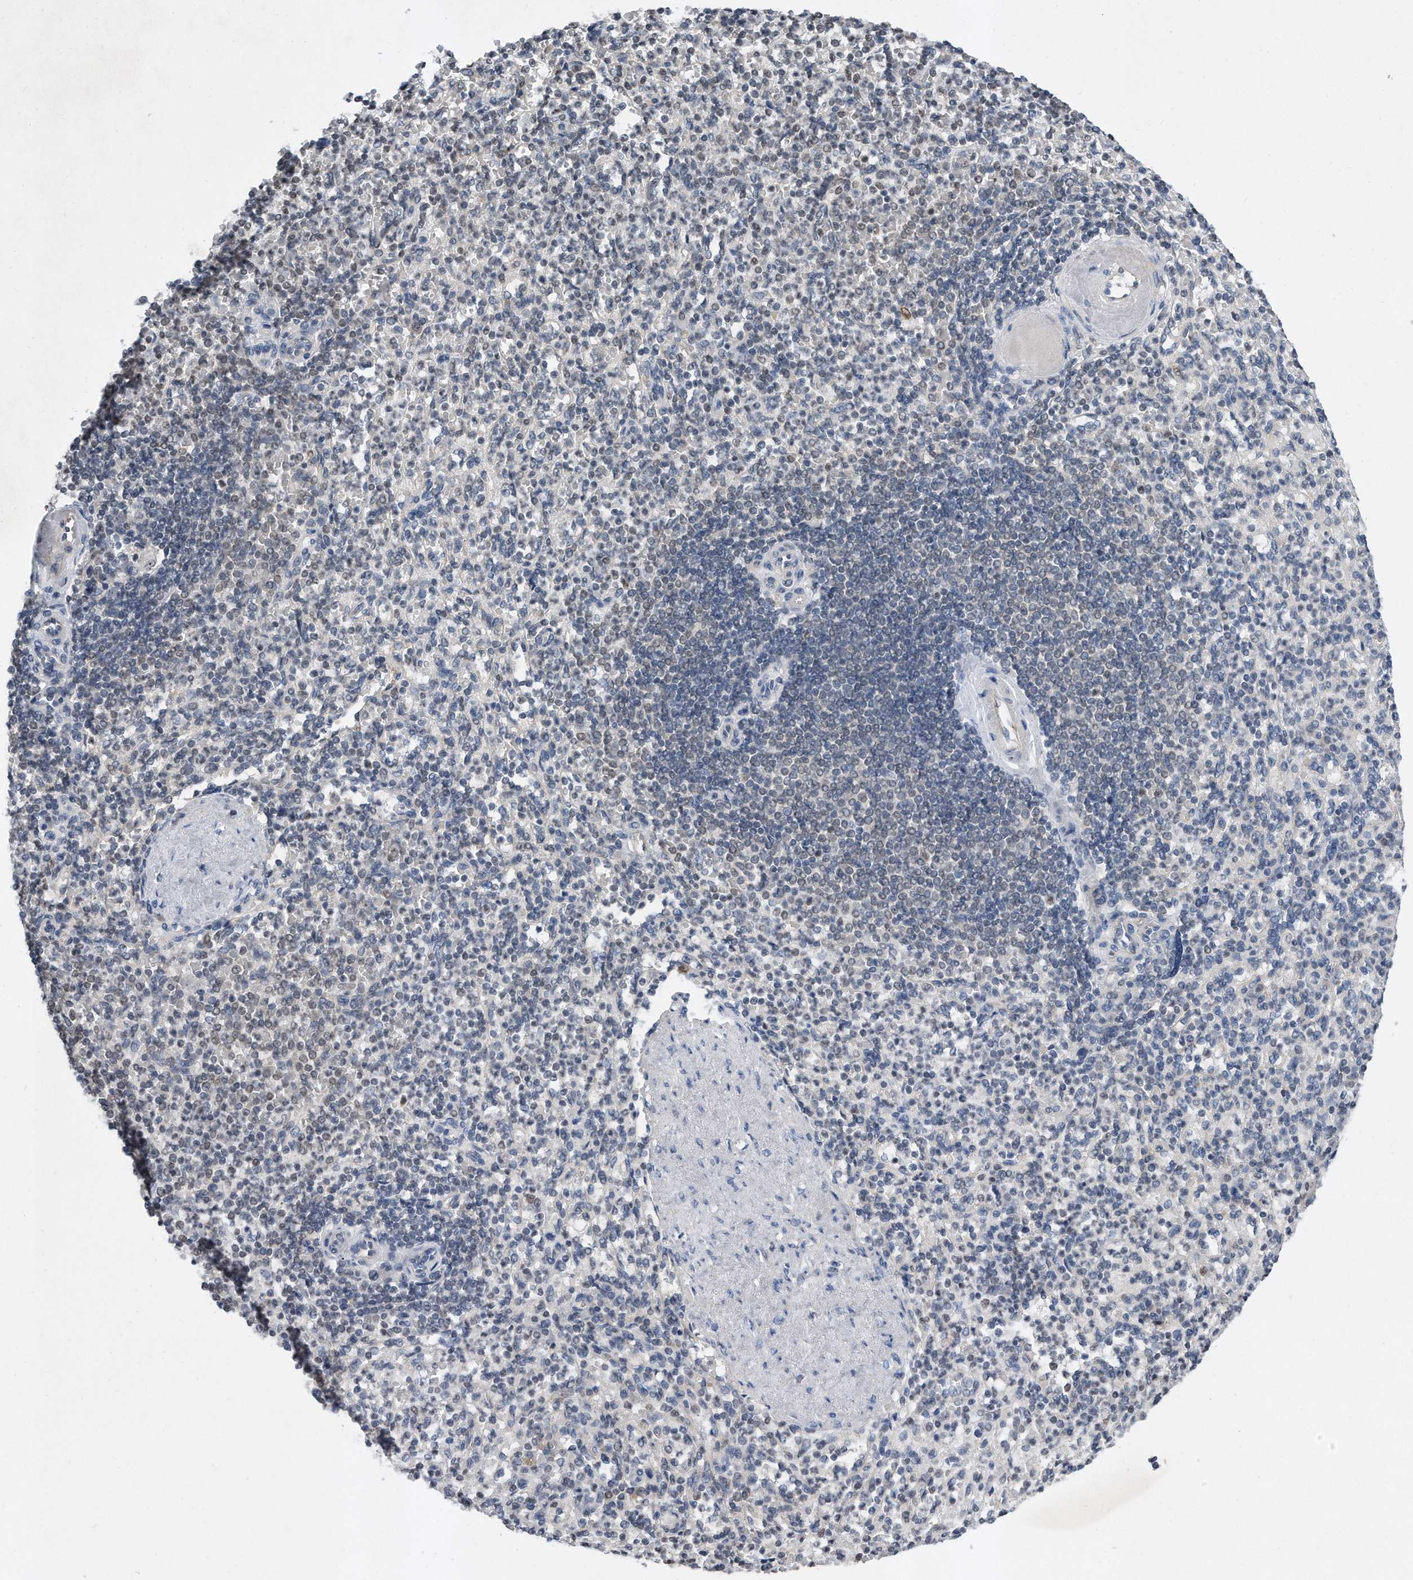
{"staining": {"intensity": "negative", "quantity": "none", "location": "none"}, "tissue": "spleen", "cell_type": "Cells in red pulp", "image_type": "normal", "snomed": [{"axis": "morphology", "description": "Normal tissue, NOS"}, {"axis": "topography", "description": "Spleen"}], "caption": "DAB (3,3'-diaminobenzidine) immunohistochemical staining of benign spleen displays no significant expression in cells in red pulp.", "gene": "TP53INP1", "patient": {"sex": "female", "age": 74}}